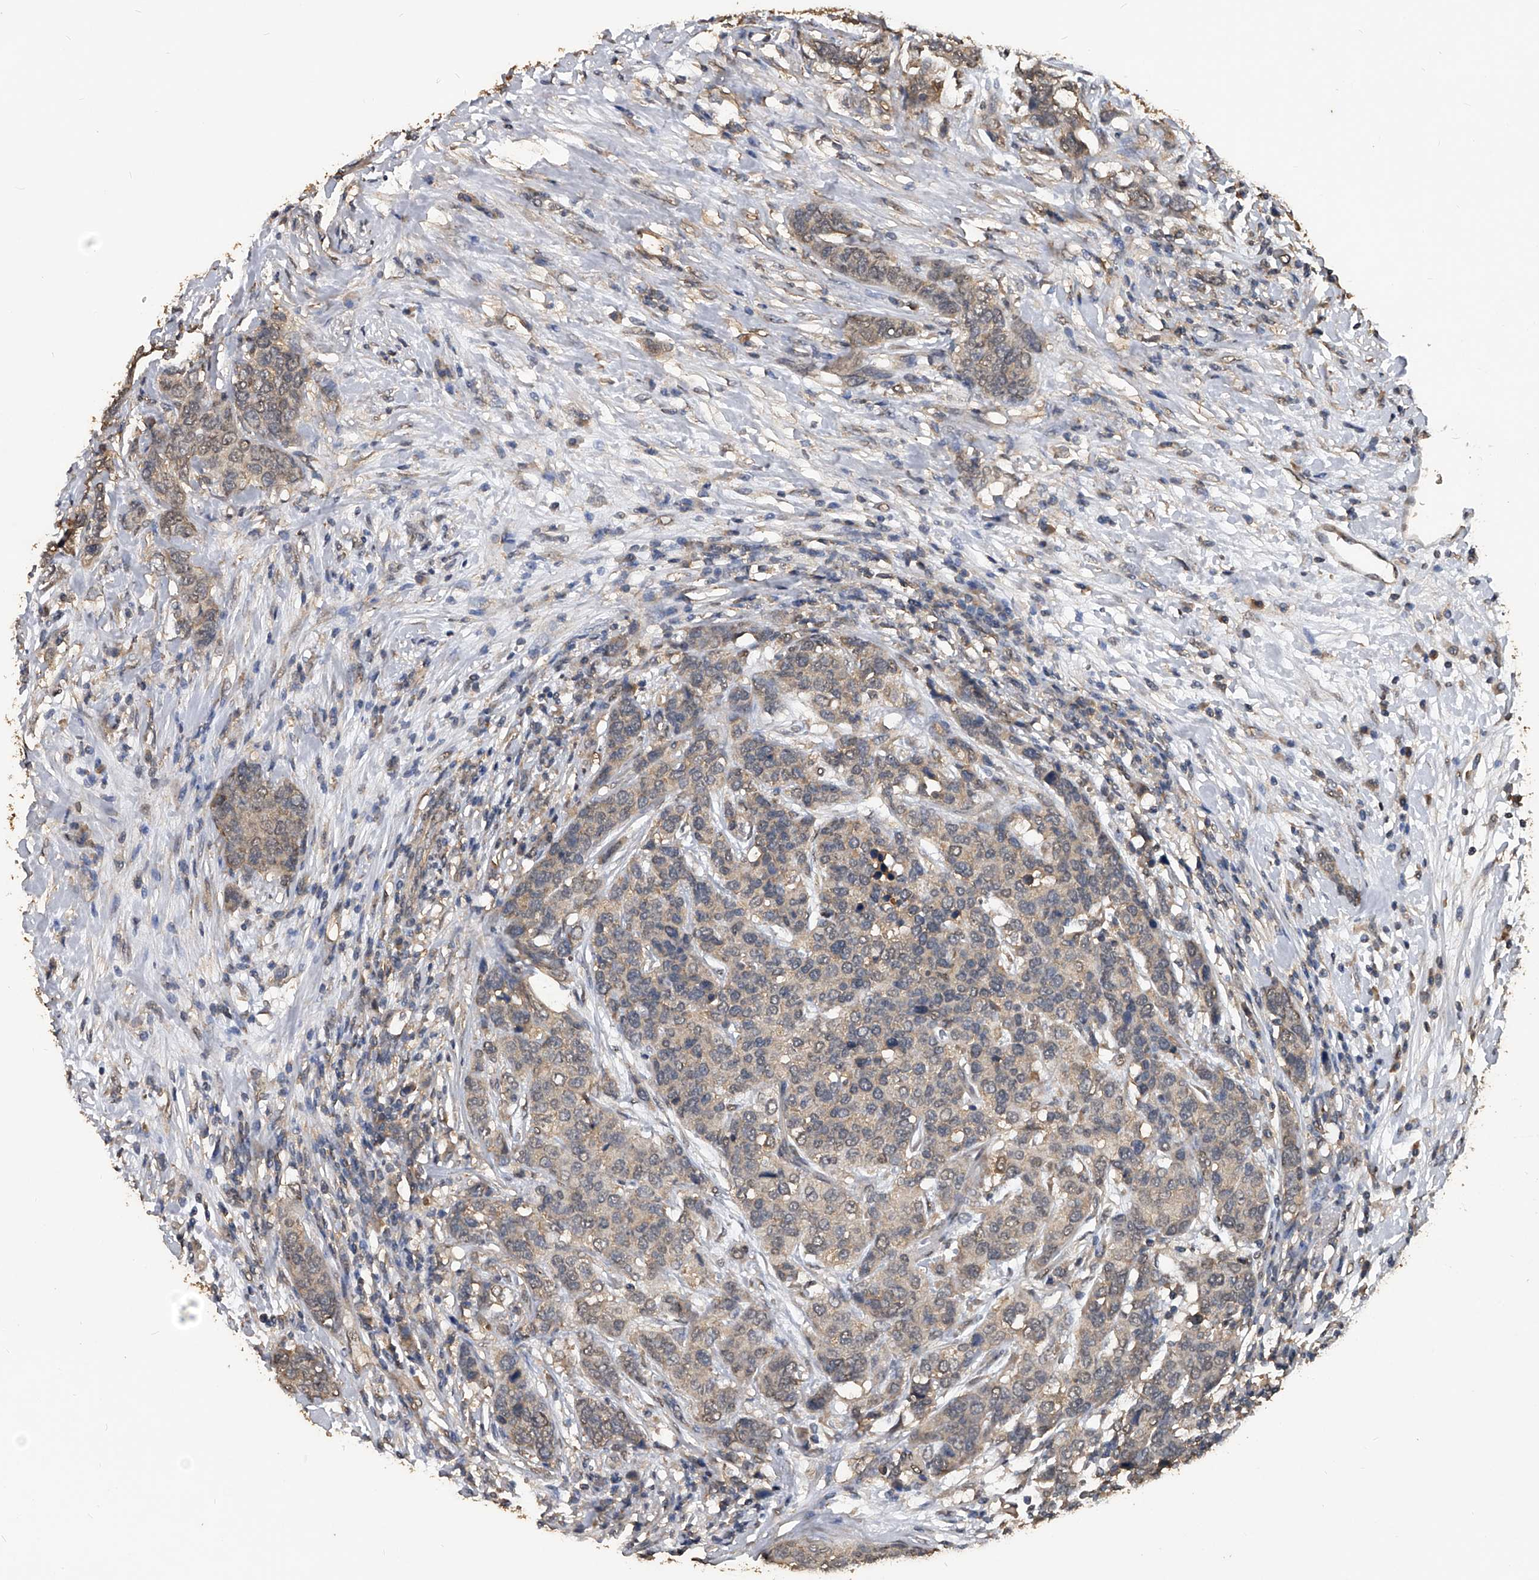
{"staining": {"intensity": "weak", "quantity": "<25%", "location": "cytoplasmic/membranous"}, "tissue": "breast cancer", "cell_type": "Tumor cells", "image_type": "cancer", "snomed": [{"axis": "morphology", "description": "Lobular carcinoma"}, {"axis": "topography", "description": "Breast"}], "caption": "Immunohistochemistry (IHC) histopathology image of breast cancer stained for a protein (brown), which demonstrates no positivity in tumor cells. (Stains: DAB (3,3'-diaminobenzidine) IHC with hematoxylin counter stain, Microscopy: brightfield microscopy at high magnification).", "gene": "FBXL4", "patient": {"sex": "female", "age": 59}}